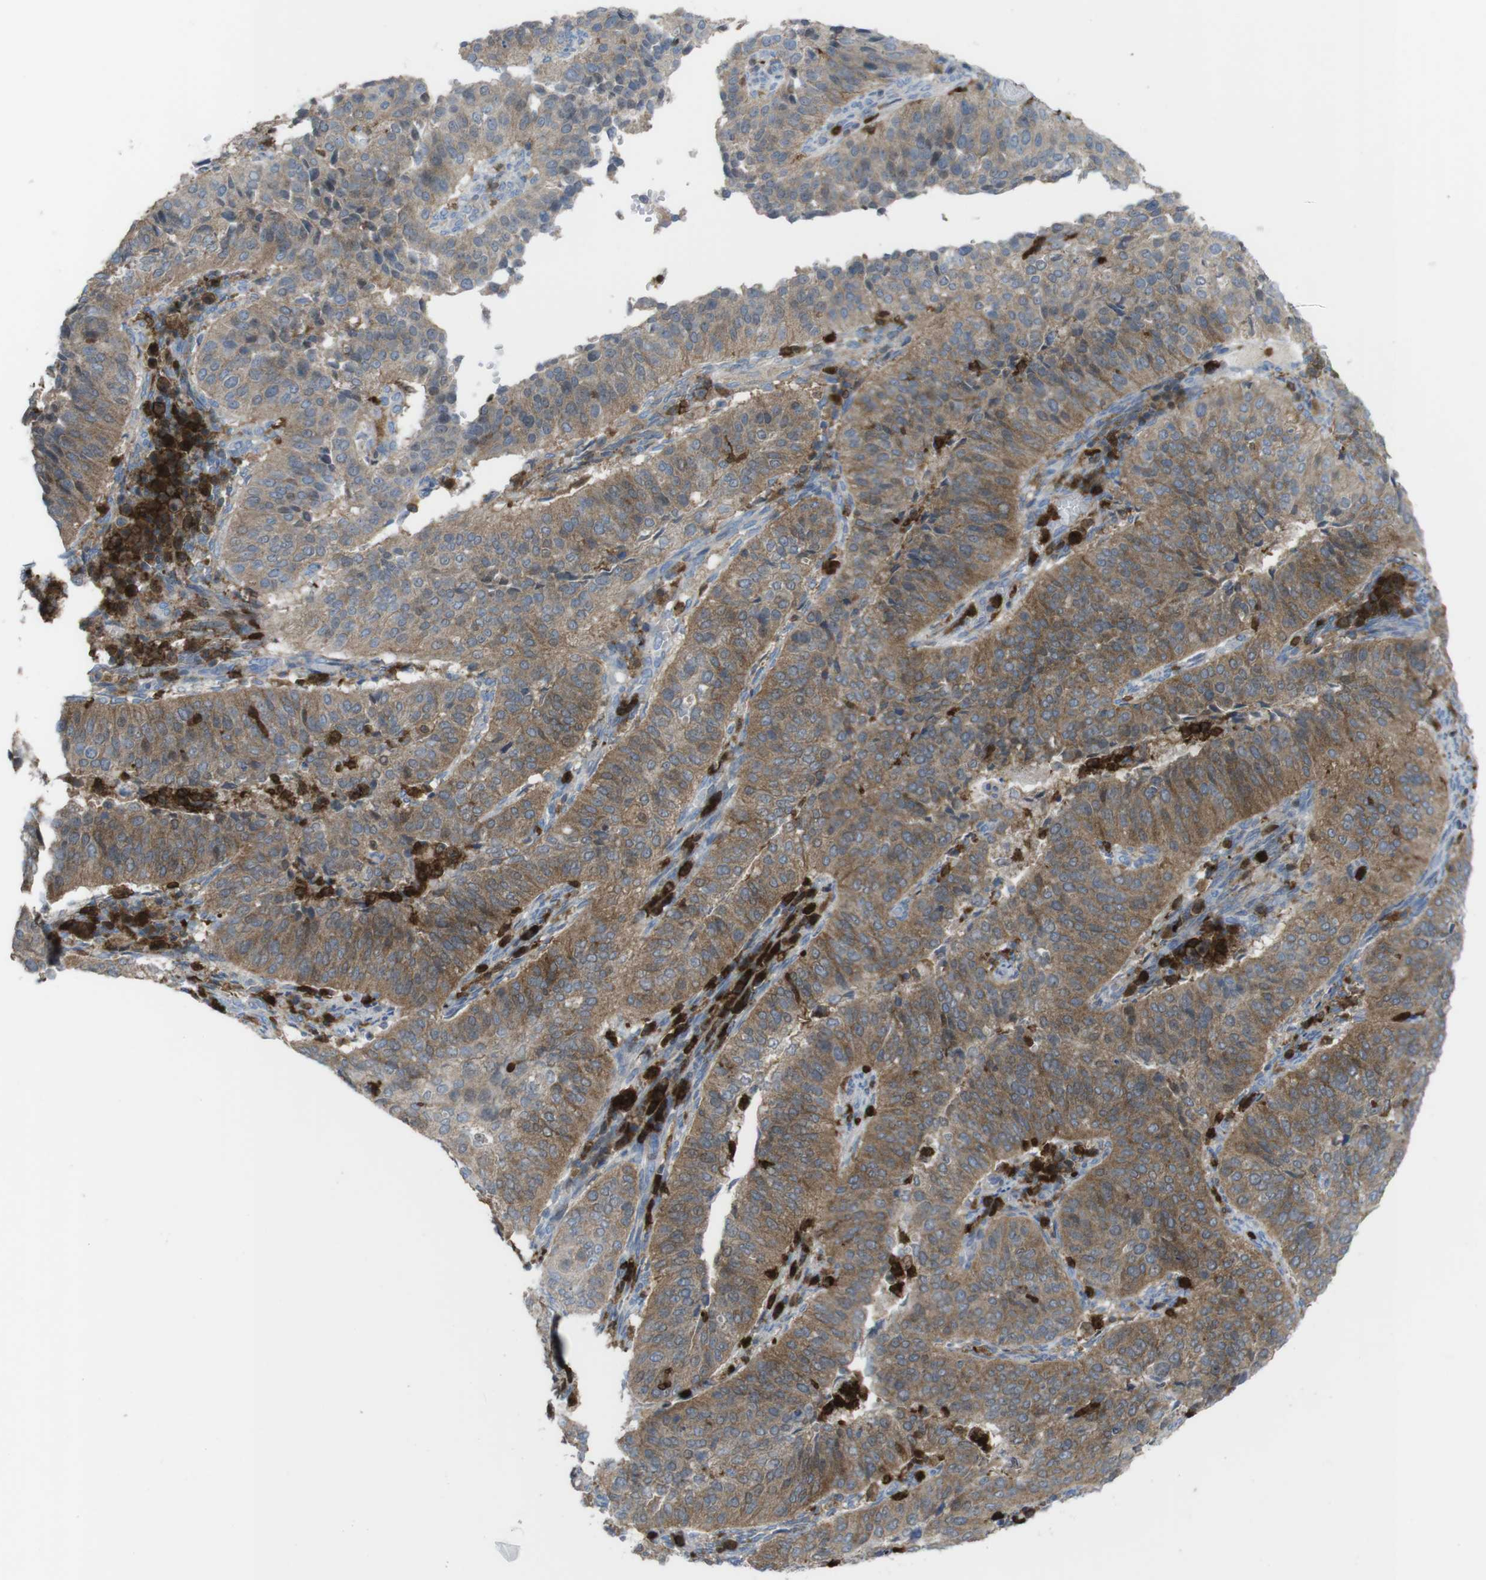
{"staining": {"intensity": "moderate", "quantity": ">75%", "location": "cytoplasmic/membranous"}, "tissue": "cervical cancer", "cell_type": "Tumor cells", "image_type": "cancer", "snomed": [{"axis": "morphology", "description": "Normal tissue, NOS"}, {"axis": "morphology", "description": "Squamous cell carcinoma, NOS"}, {"axis": "topography", "description": "Cervix"}], "caption": "Human cervical cancer stained with a brown dye shows moderate cytoplasmic/membranous positive positivity in about >75% of tumor cells.", "gene": "PRKCD", "patient": {"sex": "female", "age": 39}}